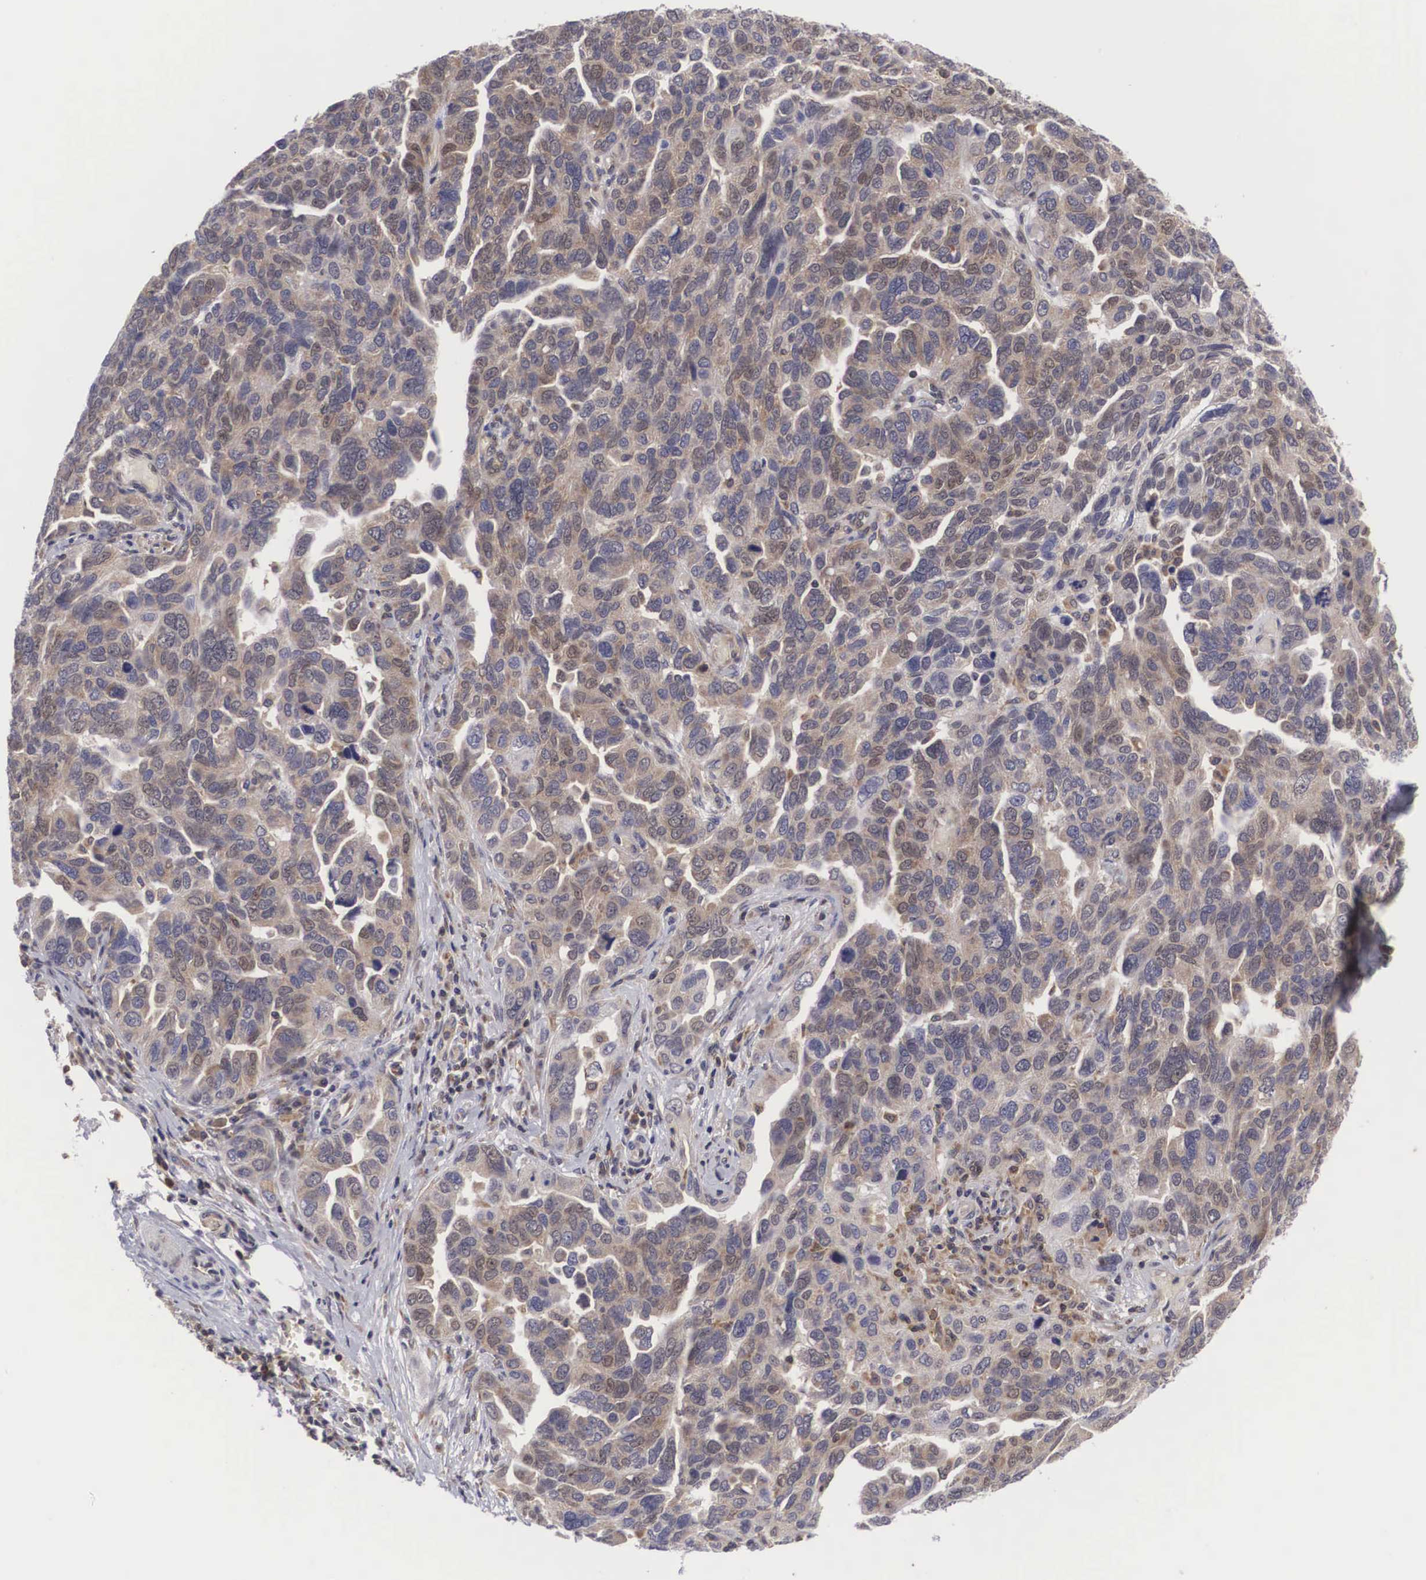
{"staining": {"intensity": "moderate", "quantity": ">75%", "location": "cytoplasmic/membranous,nuclear"}, "tissue": "ovarian cancer", "cell_type": "Tumor cells", "image_type": "cancer", "snomed": [{"axis": "morphology", "description": "Cystadenocarcinoma, serous, NOS"}, {"axis": "topography", "description": "Ovary"}], "caption": "Ovarian cancer (serous cystadenocarcinoma) tissue exhibits moderate cytoplasmic/membranous and nuclear expression in about >75% of tumor cells", "gene": "ADSL", "patient": {"sex": "female", "age": 64}}